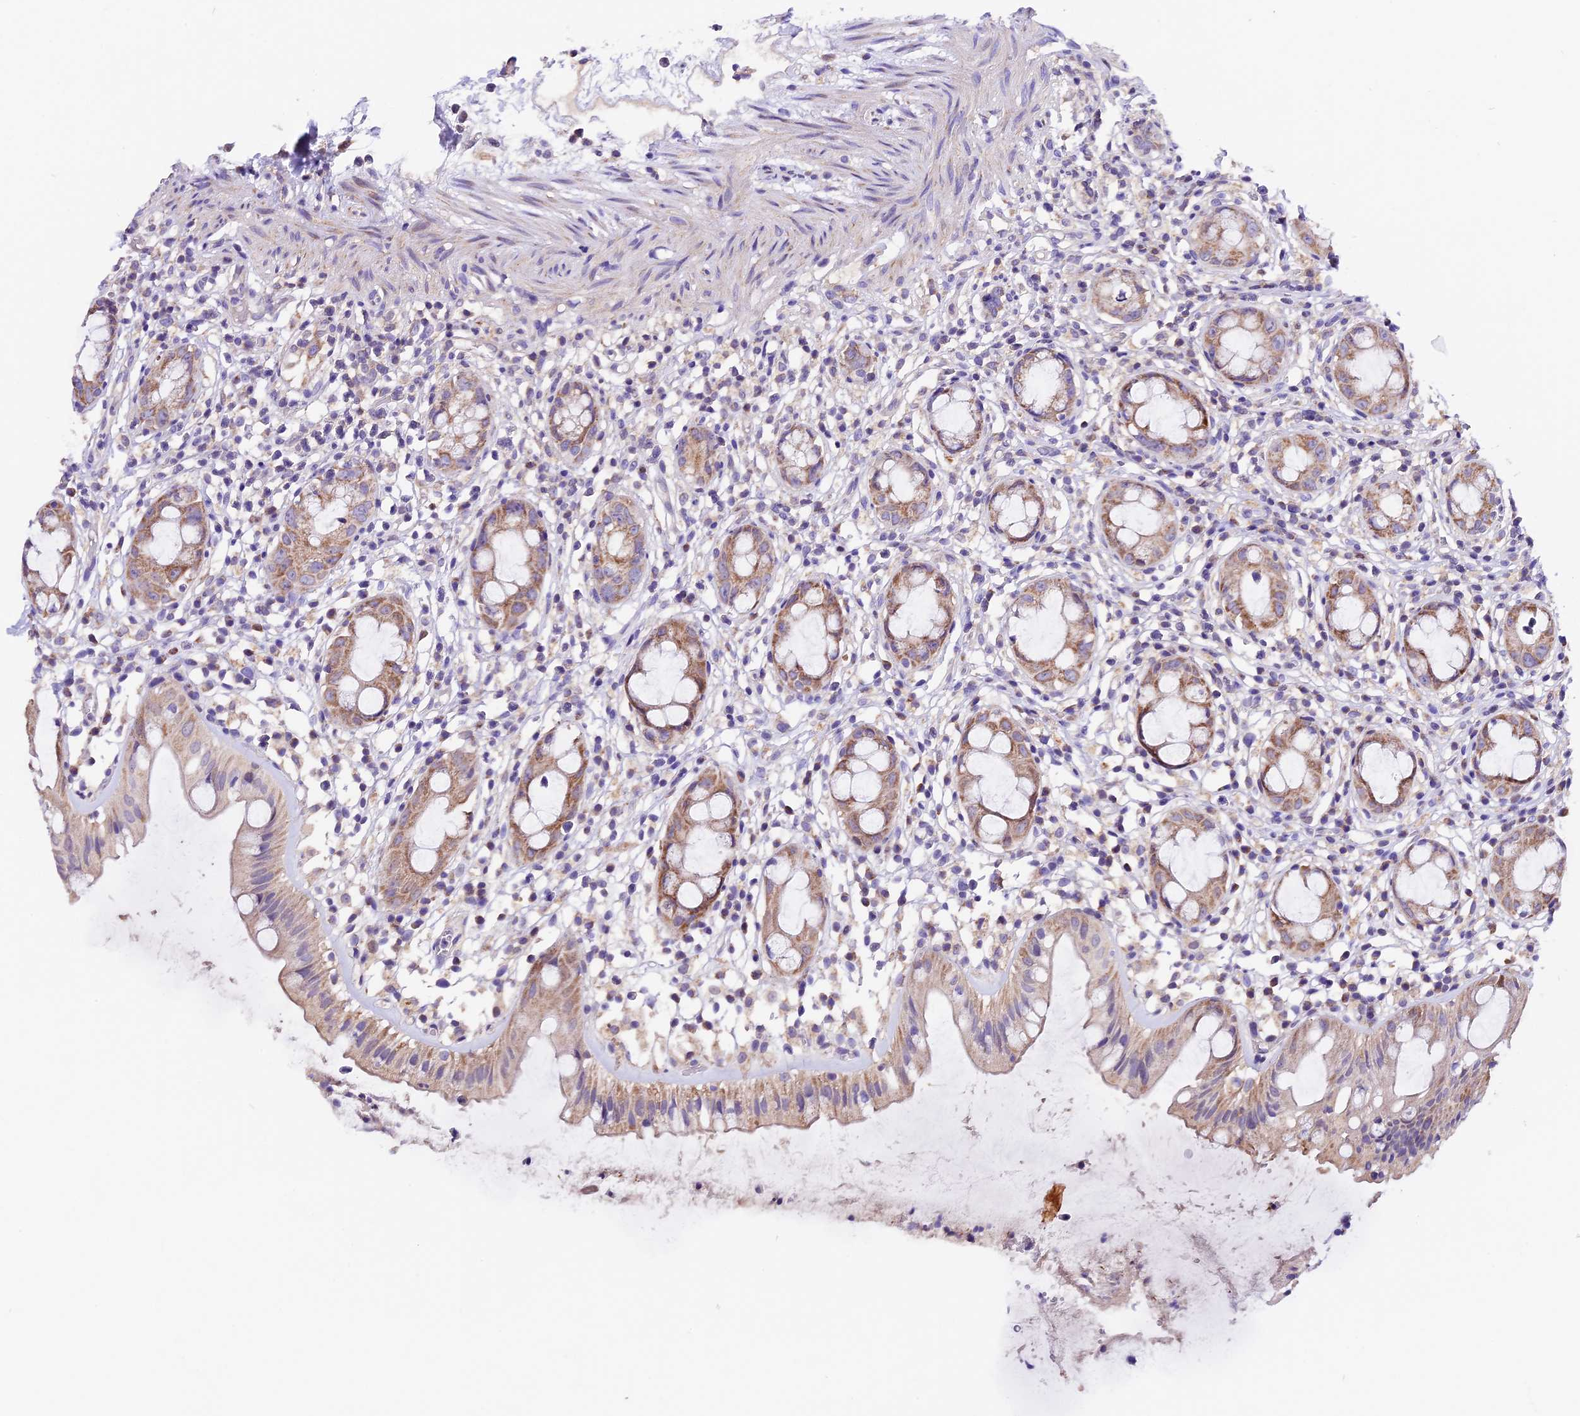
{"staining": {"intensity": "moderate", "quantity": ">75%", "location": "cytoplasmic/membranous"}, "tissue": "rectum", "cell_type": "Glandular cells", "image_type": "normal", "snomed": [{"axis": "morphology", "description": "Normal tissue, NOS"}, {"axis": "topography", "description": "Rectum"}], "caption": "Rectum stained with immunohistochemistry (IHC) demonstrates moderate cytoplasmic/membranous positivity in about >75% of glandular cells. (Stains: DAB (3,3'-diaminobenzidine) in brown, nuclei in blue, Microscopy: brightfield microscopy at high magnification).", "gene": "DDX28", "patient": {"sex": "female", "age": 57}}